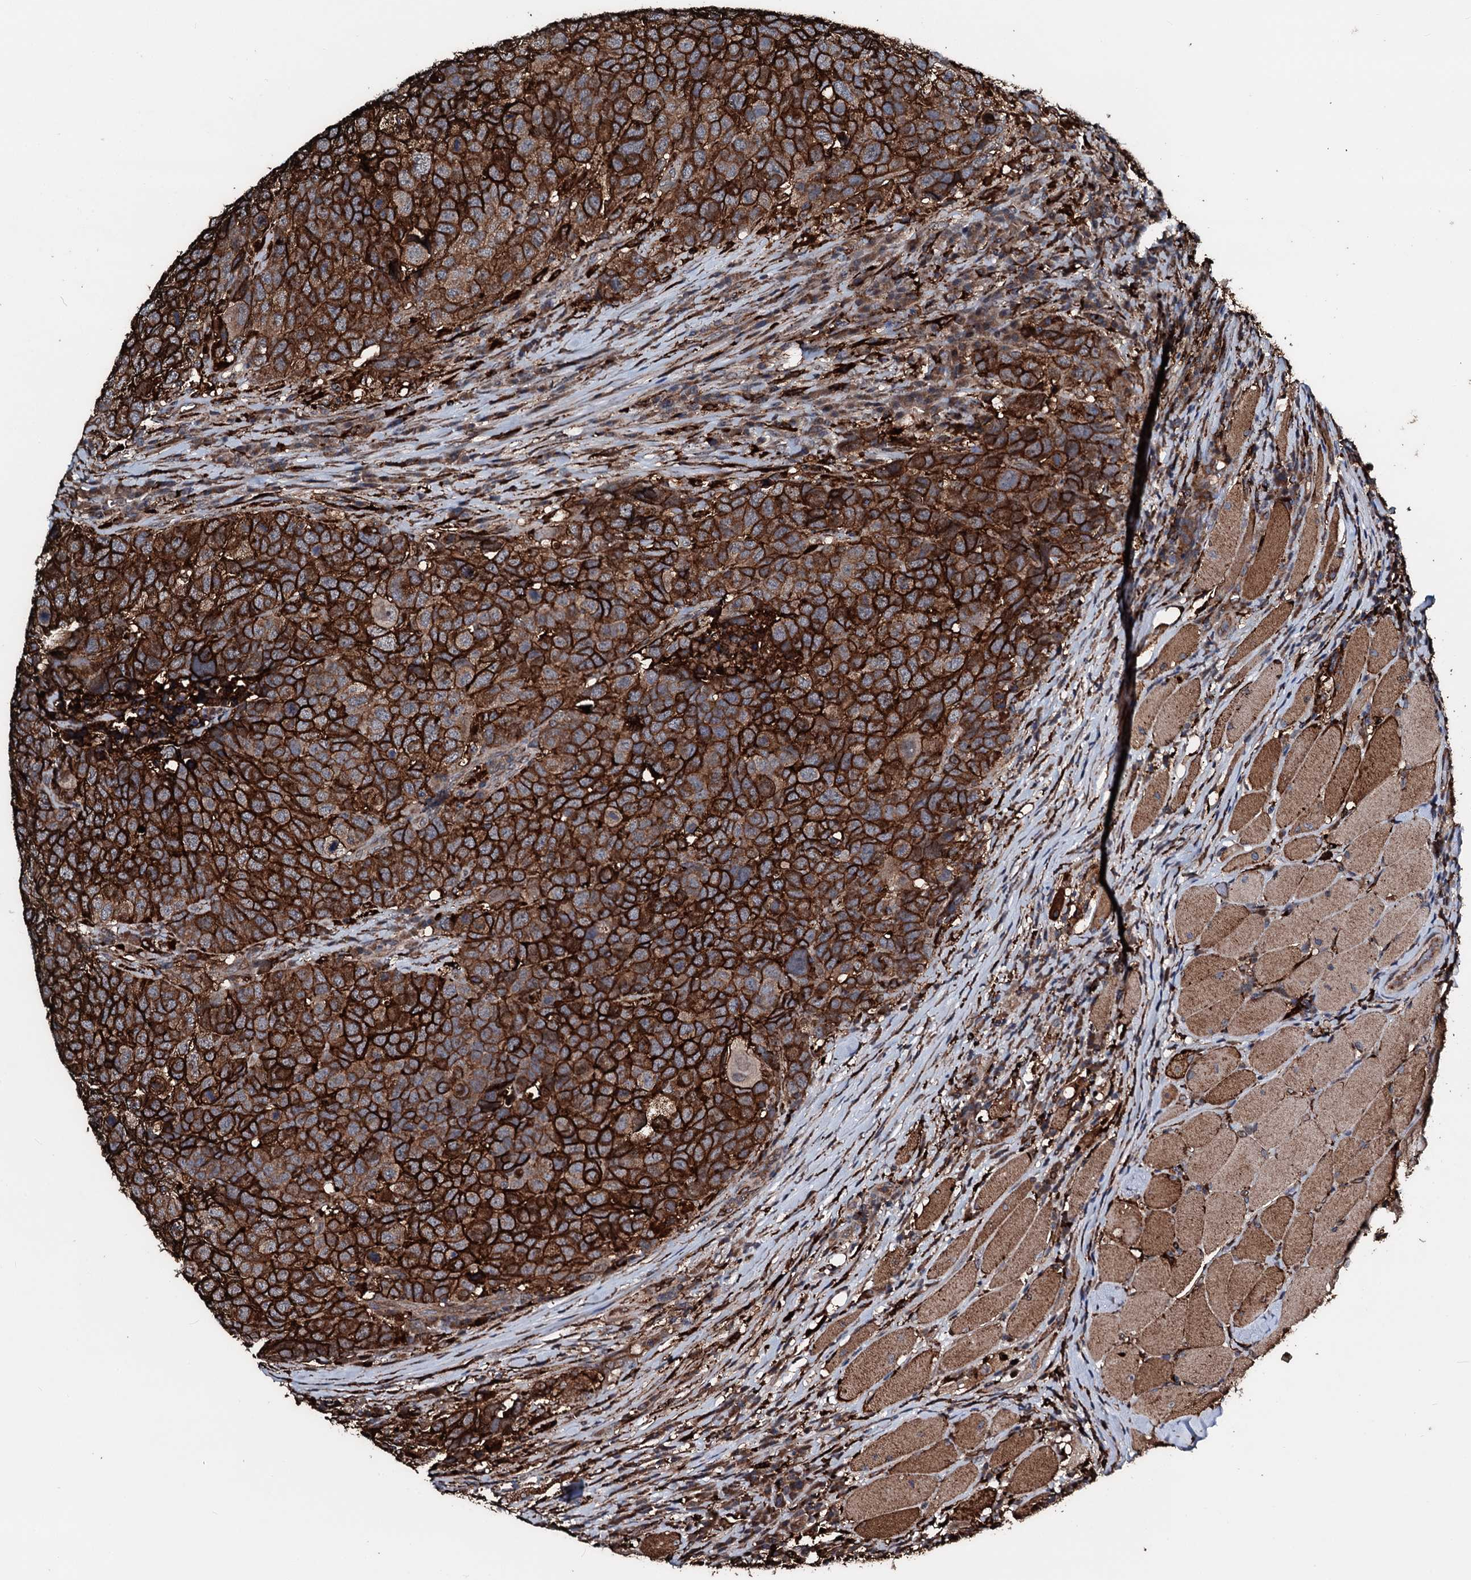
{"staining": {"intensity": "strong", "quantity": ">75%", "location": "cytoplasmic/membranous"}, "tissue": "head and neck cancer", "cell_type": "Tumor cells", "image_type": "cancer", "snomed": [{"axis": "morphology", "description": "Squamous cell carcinoma, NOS"}, {"axis": "topography", "description": "Head-Neck"}], "caption": "Head and neck cancer (squamous cell carcinoma) stained with a brown dye displays strong cytoplasmic/membranous positive expression in about >75% of tumor cells.", "gene": "TPGS2", "patient": {"sex": "male", "age": 66}}